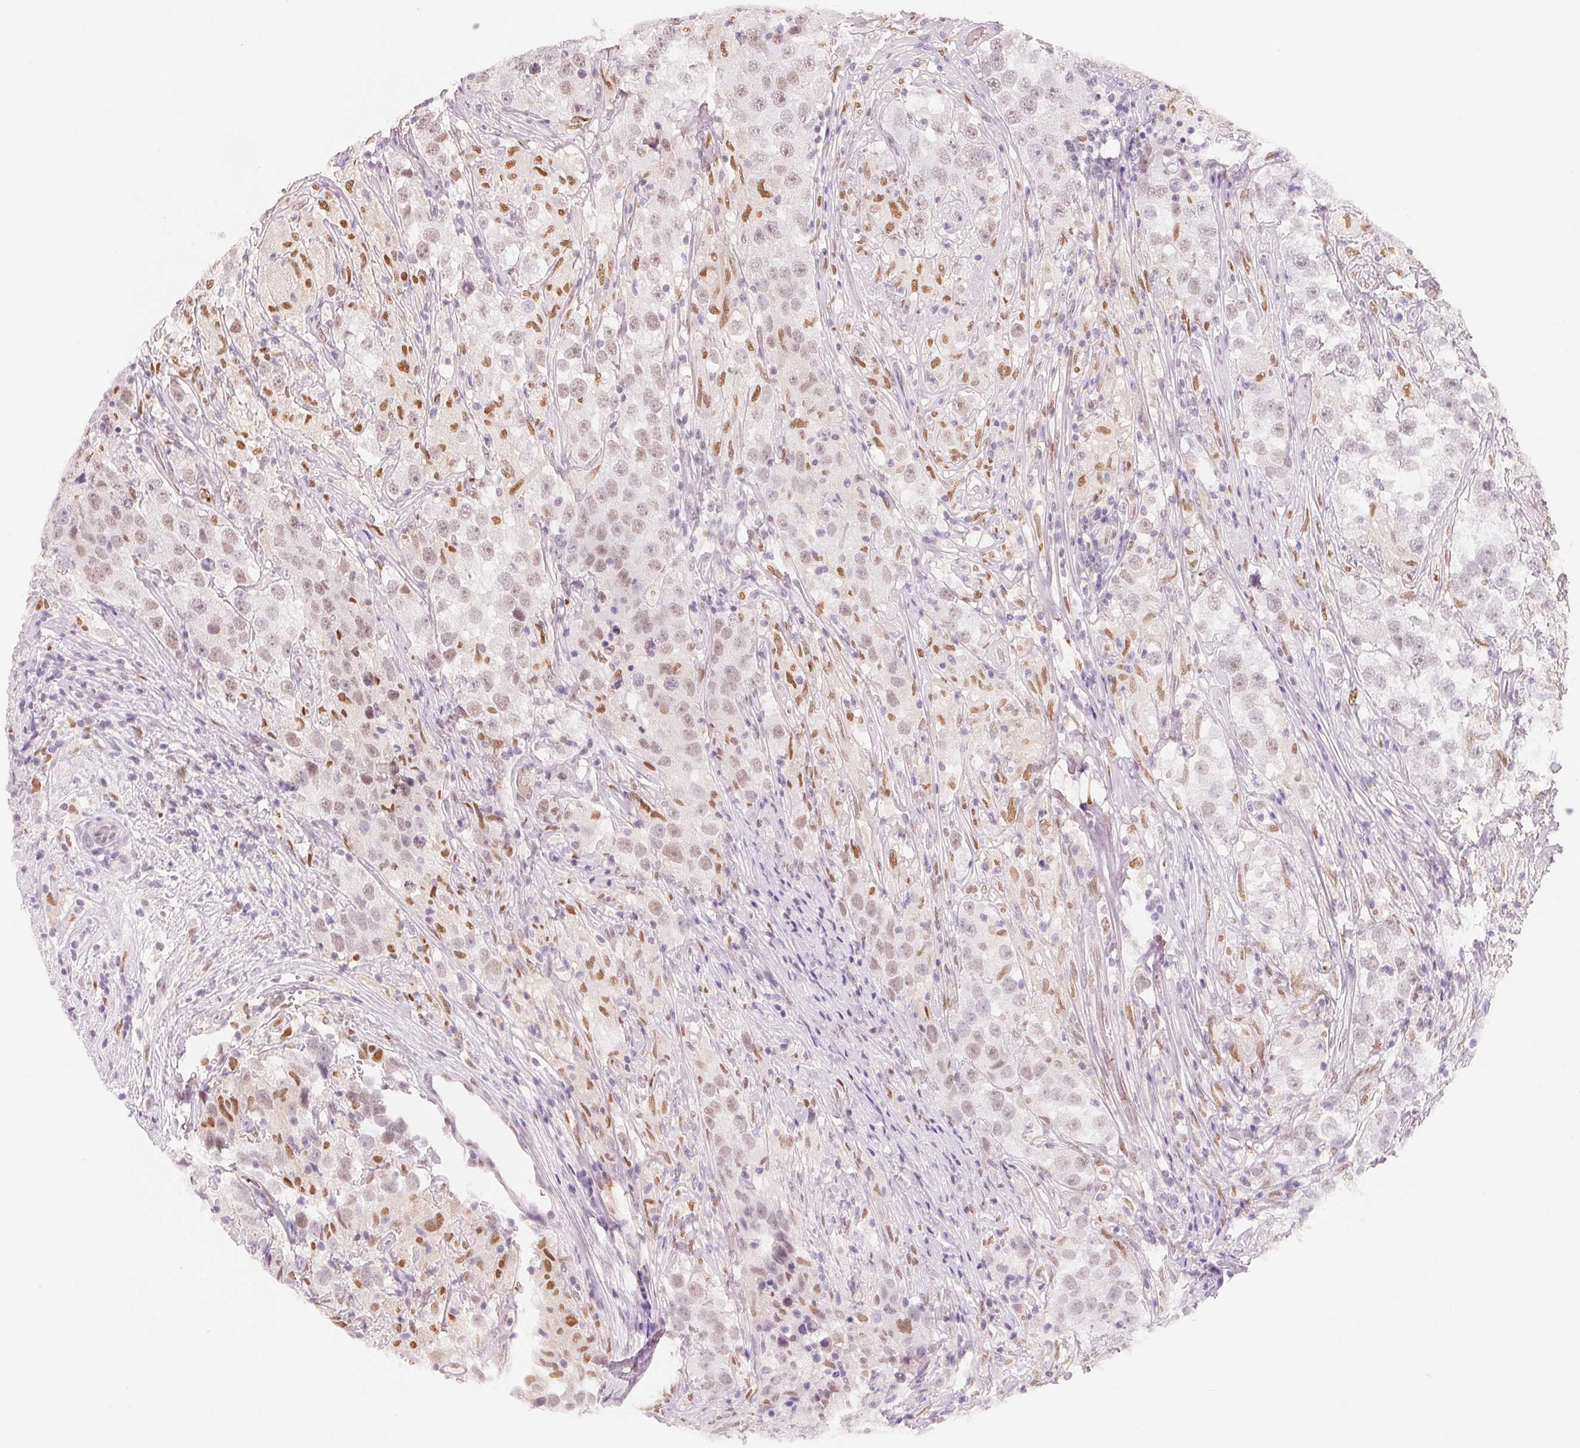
{"staining": {"intensity": "weak", "quantity": "25%-75%", "location": "nuclear"}, "tissue": "testis cancer", "cell_type": "Tumor cells", "image_type": "cancer", "snomed": [{"axis": "morphology", "description": "Seminoma, NOS"}, {"axis": "topography", "description": "Testis"}], "caption": "Tumor cells exhibit weak nuclear expression in about 25%-75% of cells in testis cancer (seminoma). (DAB (3,3'-diaminobenzidine) IHC with brightfield microscopy, high magnification).", "gene": "ARHGAP22", "patient": {"sex": "male", "age": 46}}